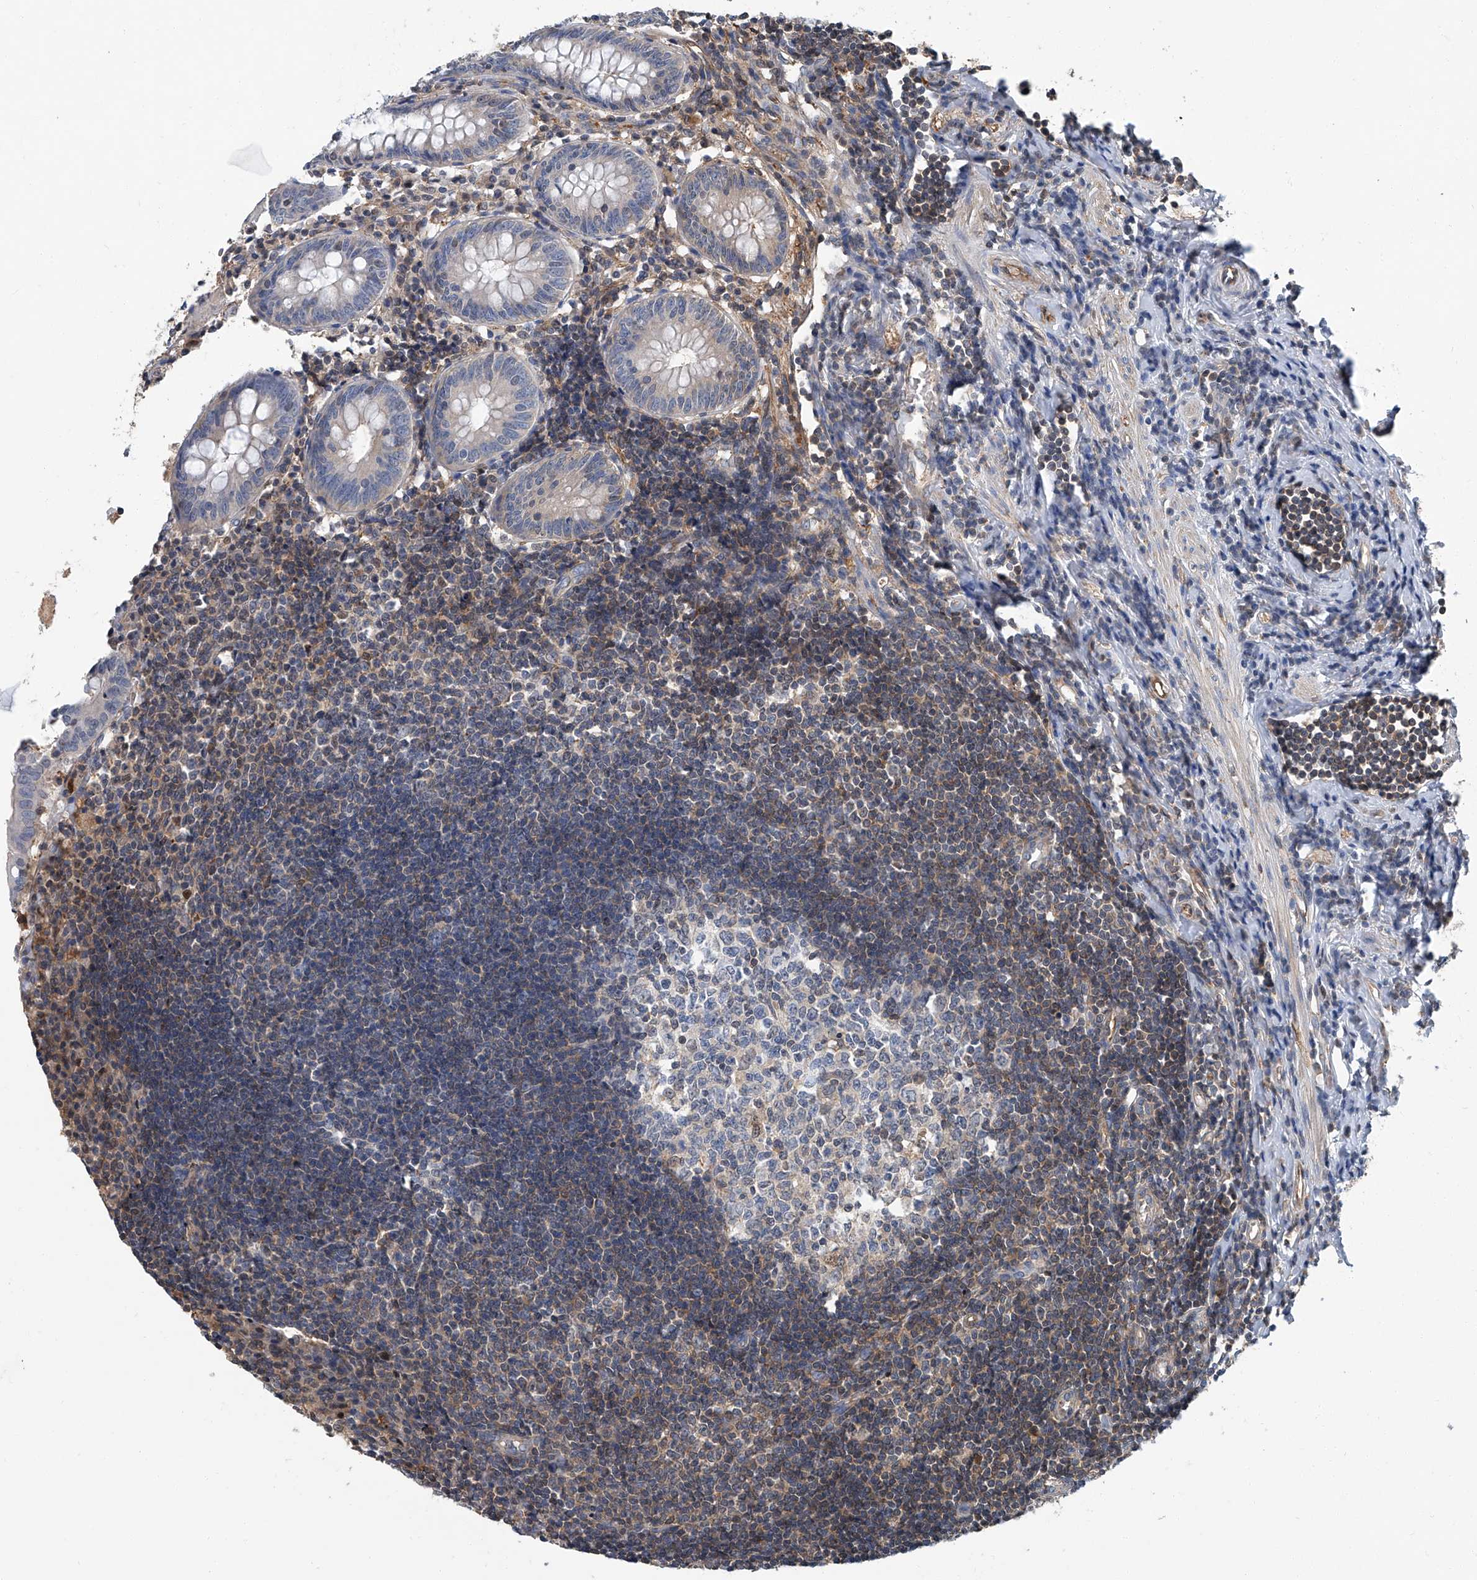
{"staining": {"intensity": "moderate", "quantity": "<25%", "location": "cytoplasmic/membranous"}, "tissue": "appendix", "cell_type": "Glandular cells", "image_type": "normal", "snomed": [{"axis": "morphology", "description": "Normal tissue, NOS"}, {"axis": "topography", "description": "Appendix"}], "caption": "Immunohistochemistry (DAB) staining of benign appendix reveals moderate cytoplasmic/membranous protein positivity in about <25% of glandular cells.", "gene": "PSMB10", "patient": {"sex": "female", "age": 54}}